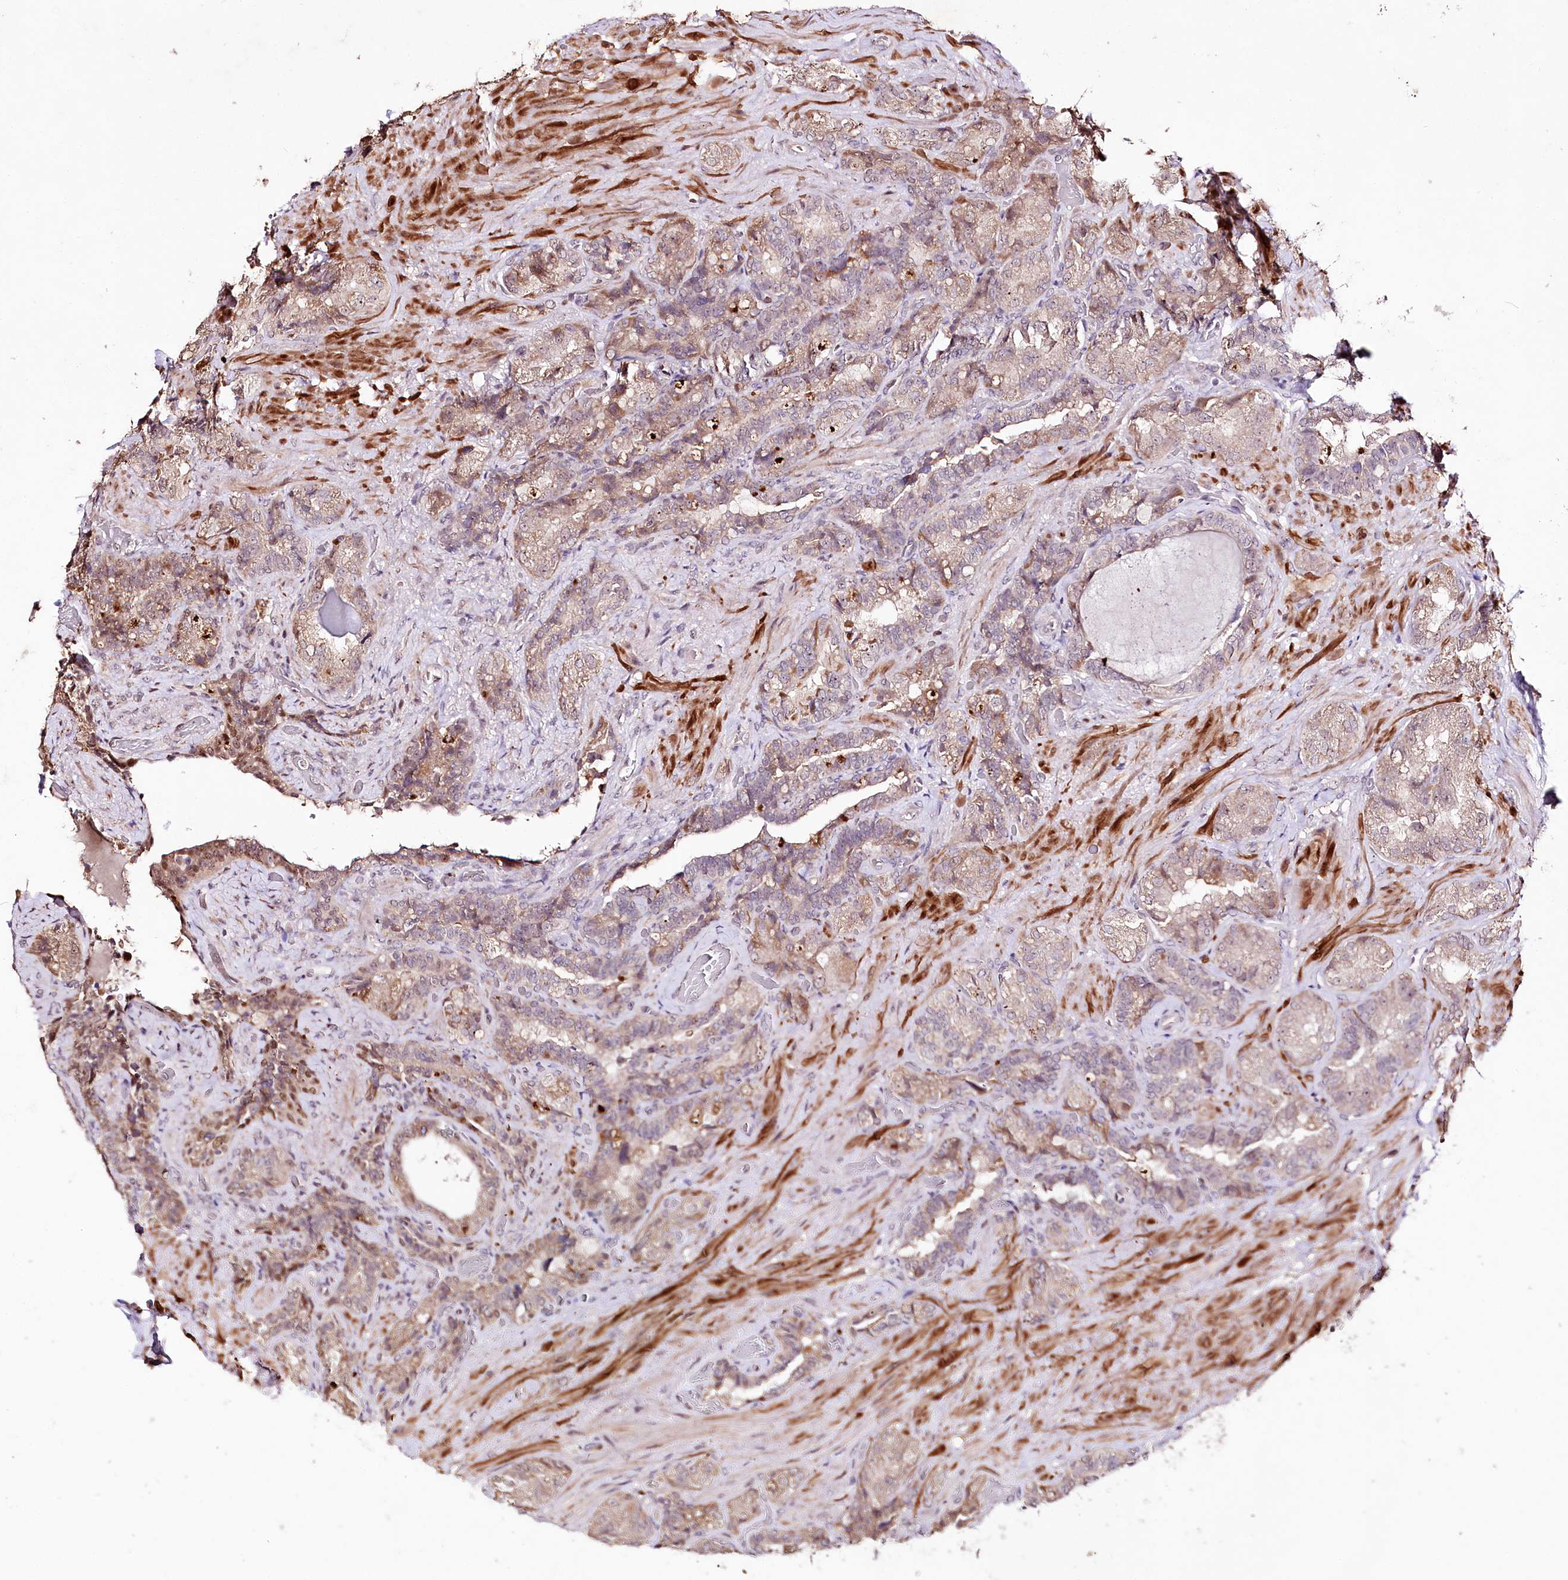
{"staining": {"intensity": "moderate", "quantity": "25%-75%", "location": "nuclear"}, "tissue": "seminal vesicle", "cell_type": "Glandular cells", "image_type": "normal", "snomed": [{"axis": "morphology", "description": "Normal tissue, NOS"}, {"axis": "topography", "description": "Prostate and seminal vesicle, NOS"}, {"axis": "topography", "description": "Prostate"}, {"axis": "topography", "description": "Seminal veicle"}], "caption": "This image shows immunohistochemistry staining of unremarkable human seminal vesicle, with medium moderate nuclear positivity in about 25%-75% of glandular cells.", "gene": "DMP1", "patient": {"sex": "male", "age": 67}}